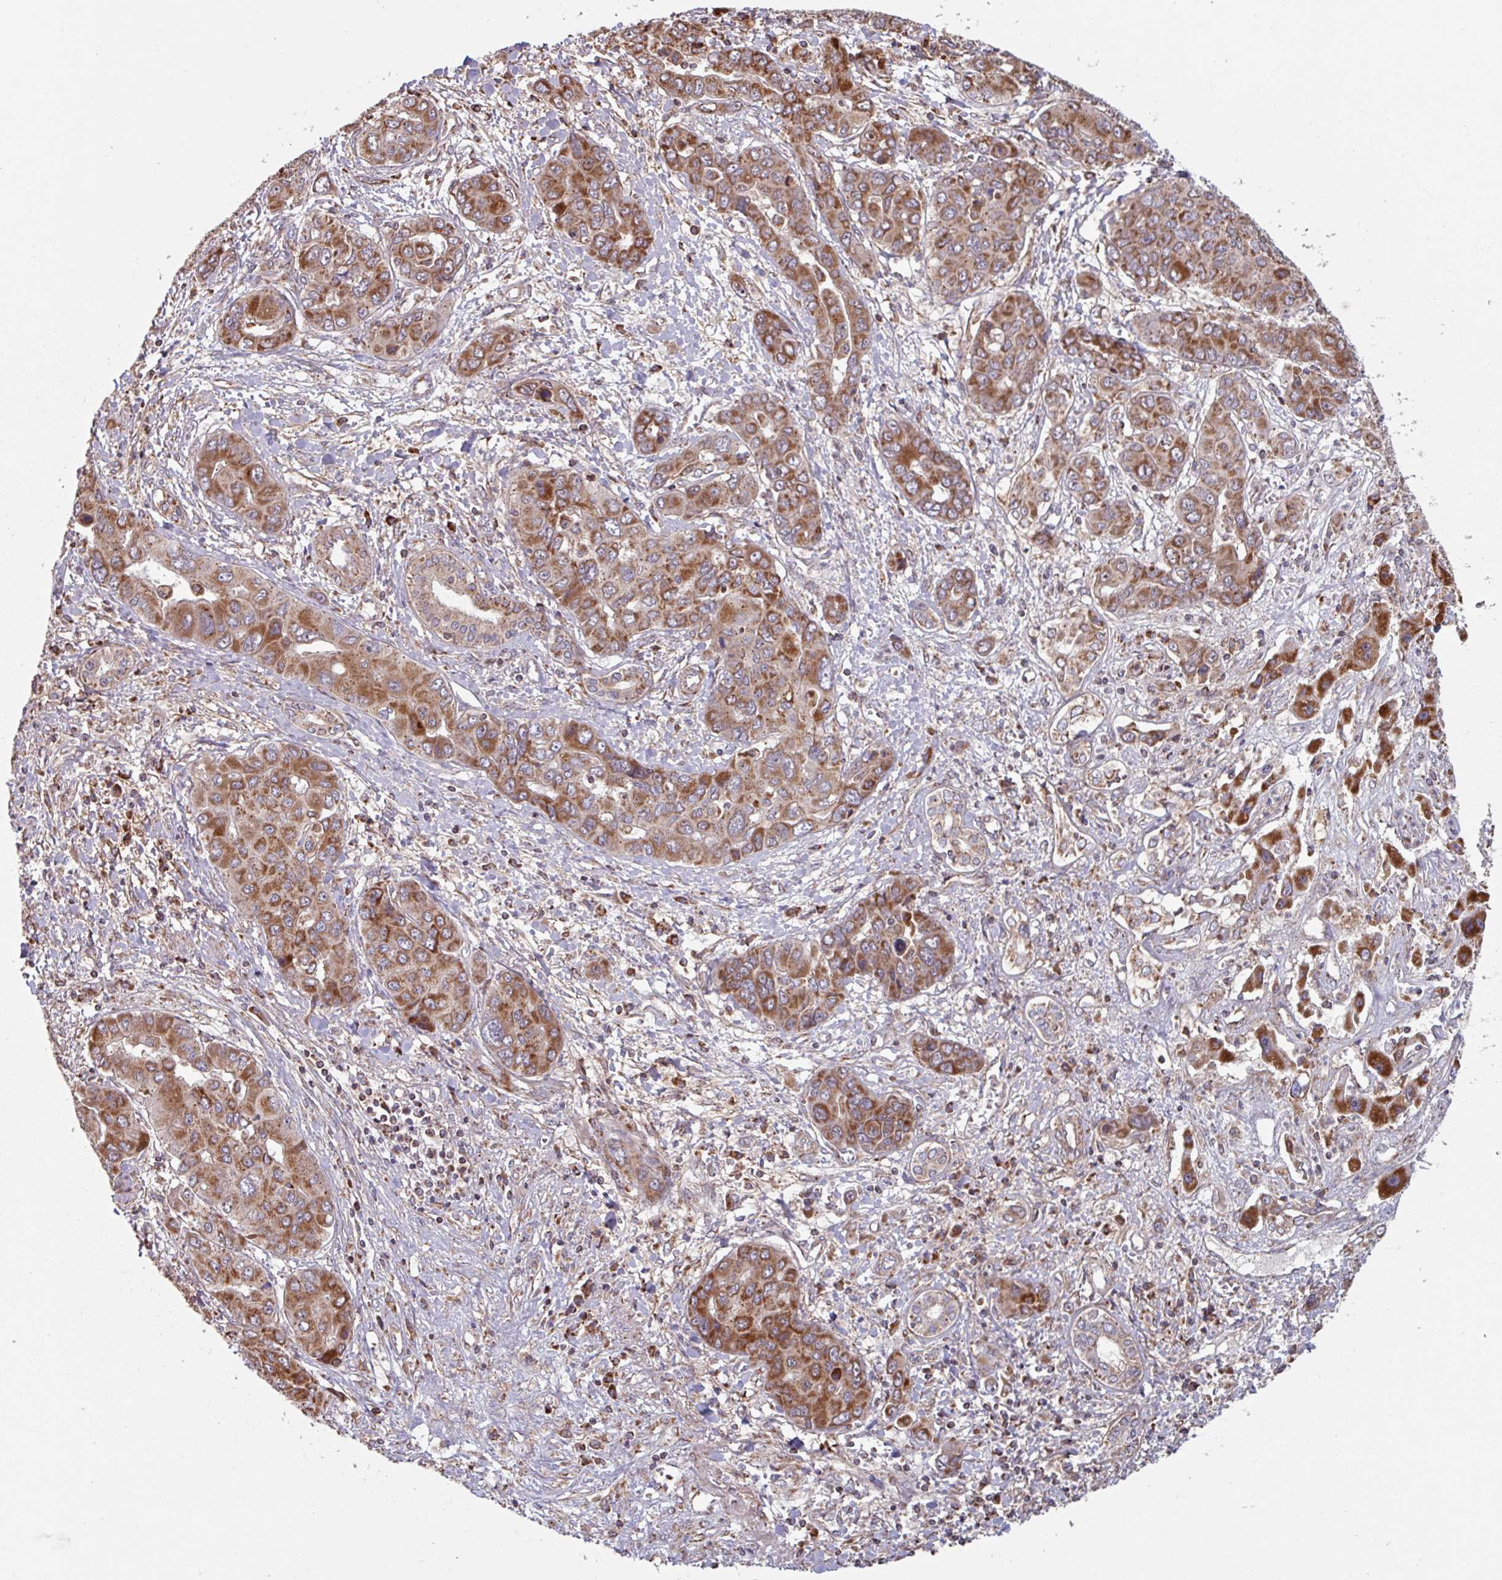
{"staining": {"intensity": "moderate", "quantity": ">75%", "location": "cytoplasmic/membranous"}, "tissue": "liver cancer", "cell_type": "Tumor cells", "image_type": "cancer", "snomed": [{"axis": "morphology", "description": "Cholangiocarcinoma"}, {"axis": "topography", "description": "Liver"}], "caption": "High-magnification brightfield microscopy of liver cancer stained with DAB (3,3'-diaminobenzidine) (brown) and counterstained with hematoxylin (blue). tumor cells exhibit moderate cytoplasmic/membranous staining is appreciated in approximately>75% of cells.", "gene": "COX7C", "patient": {"sex": "male", "age": 67}}